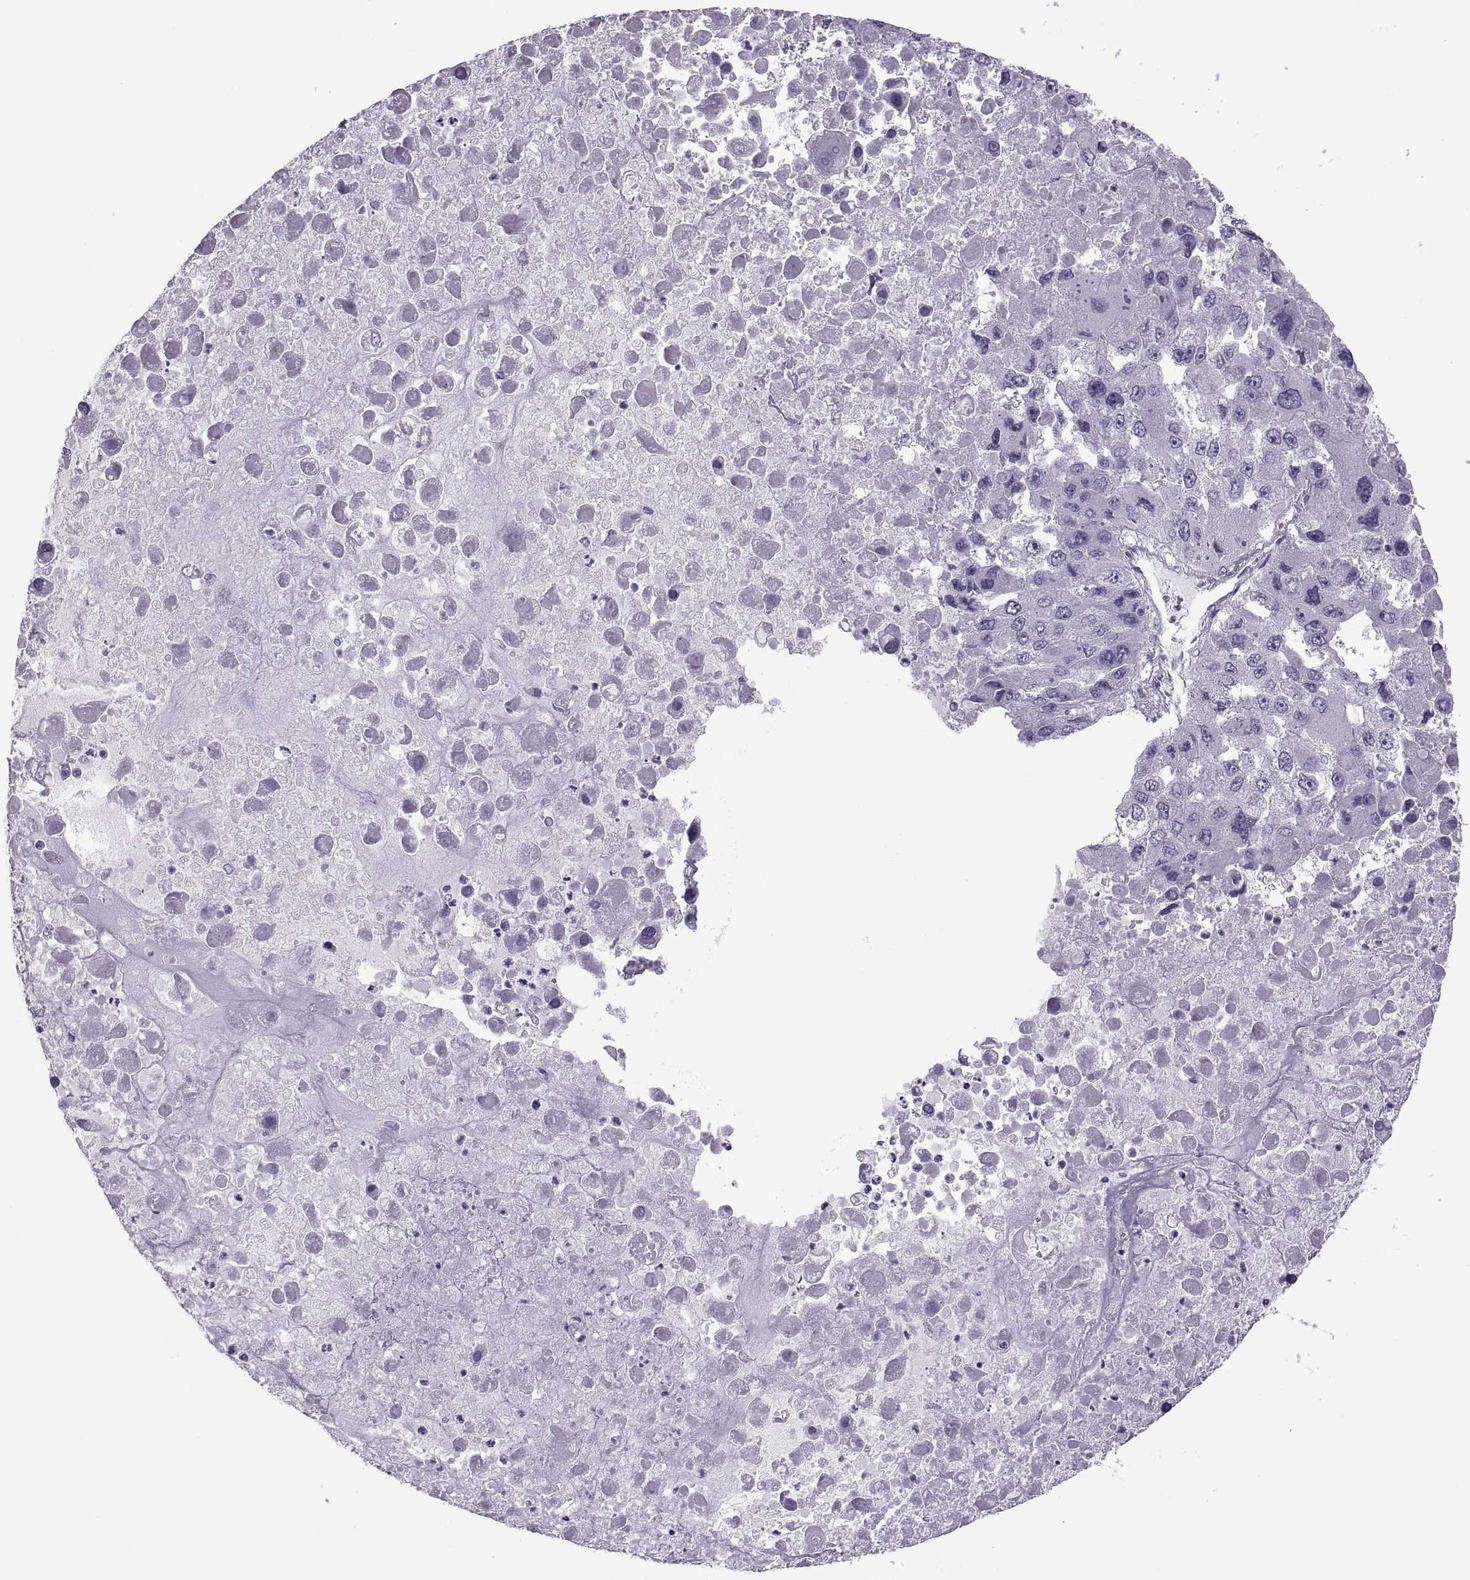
{"staining": {"intensity": "negative", "quantity": "none", "location": "none"}, "tissue": "liver cancer", "cell_type": "Tumor cells", "image_type": "cancer", "snomed": [{"axis": "morphology", "description": "Carcinoma, Hepatocellular, NOS"}, {"axis": "topography", "description": "Liver"}], "caption": "The immunohistochemistry histopathology image has no significant expression in tumor cells of liver cancer tissue.", "gene": "SYNGR4", "patient": {"sex": "female", "age": 41}}